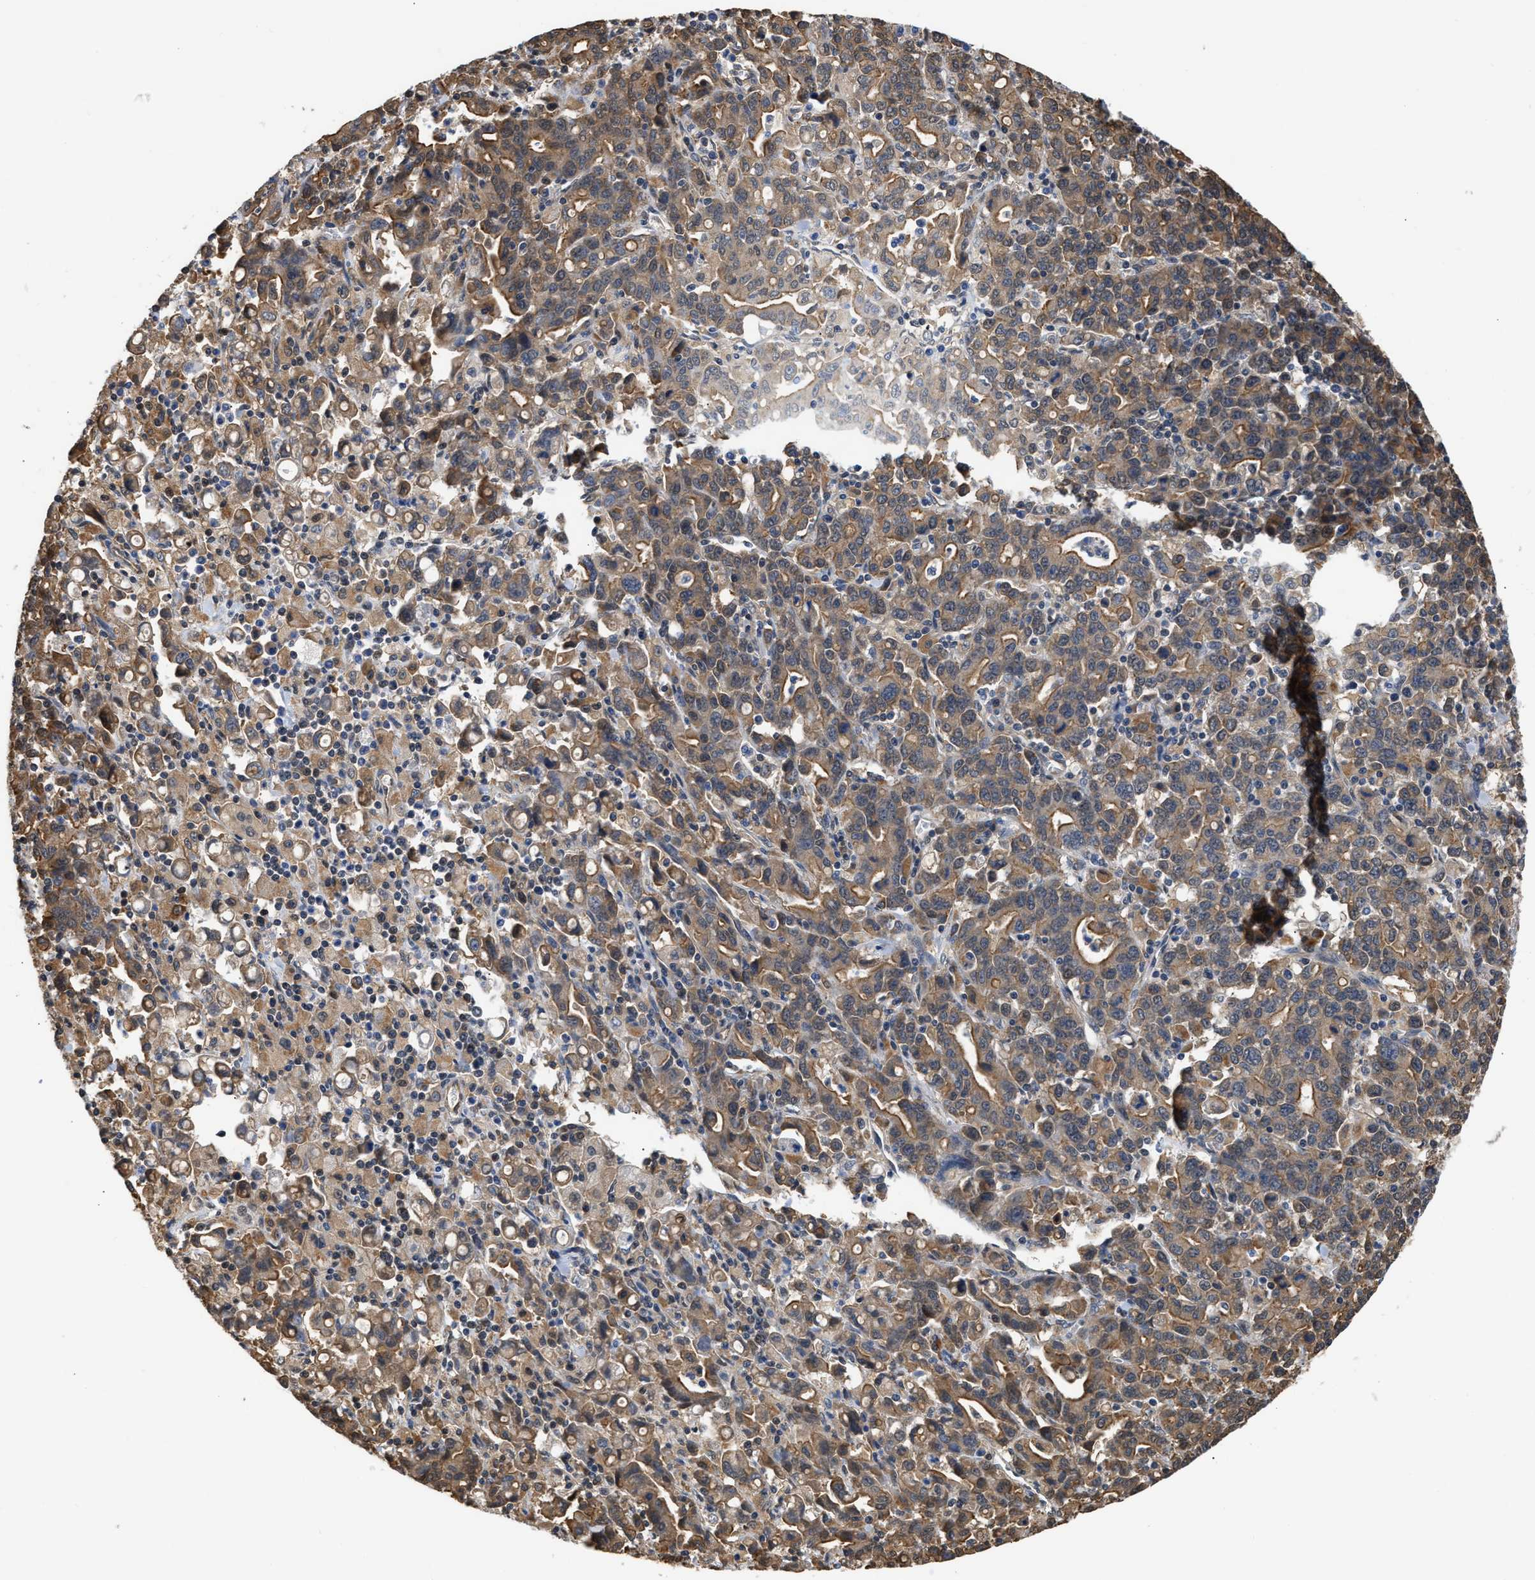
{"staining": {"intensity": "moderate", "quantity": "25%-75%", "location": "cytoplasmic/membranous"}, "tissue": "stomach cancer", "cell_type": "Tumor cells", "image_type": "cancer", "snomed": [{"axis": "morphology", "description": "Adenocarcinoma, NOS"}, {"axis": "topography", "description": "Stomach, upper"}], "caption": "High-magnification brightfield microscopy of stomach cancer (adenocarcinoma) stained with DAB (brown) and counterstained with hematoxylin (blue). tumor cells exhibit moderate cytoplasmic/membranous staining is appreciated in about25%-75% of cells. The protein of interest is stained brown, and the nuclei are stained in blue (DAB IHC with brightfield microscopy, high magnification).", "gene": "SCAI", "patient": {"sex": "male", "age": 69}}